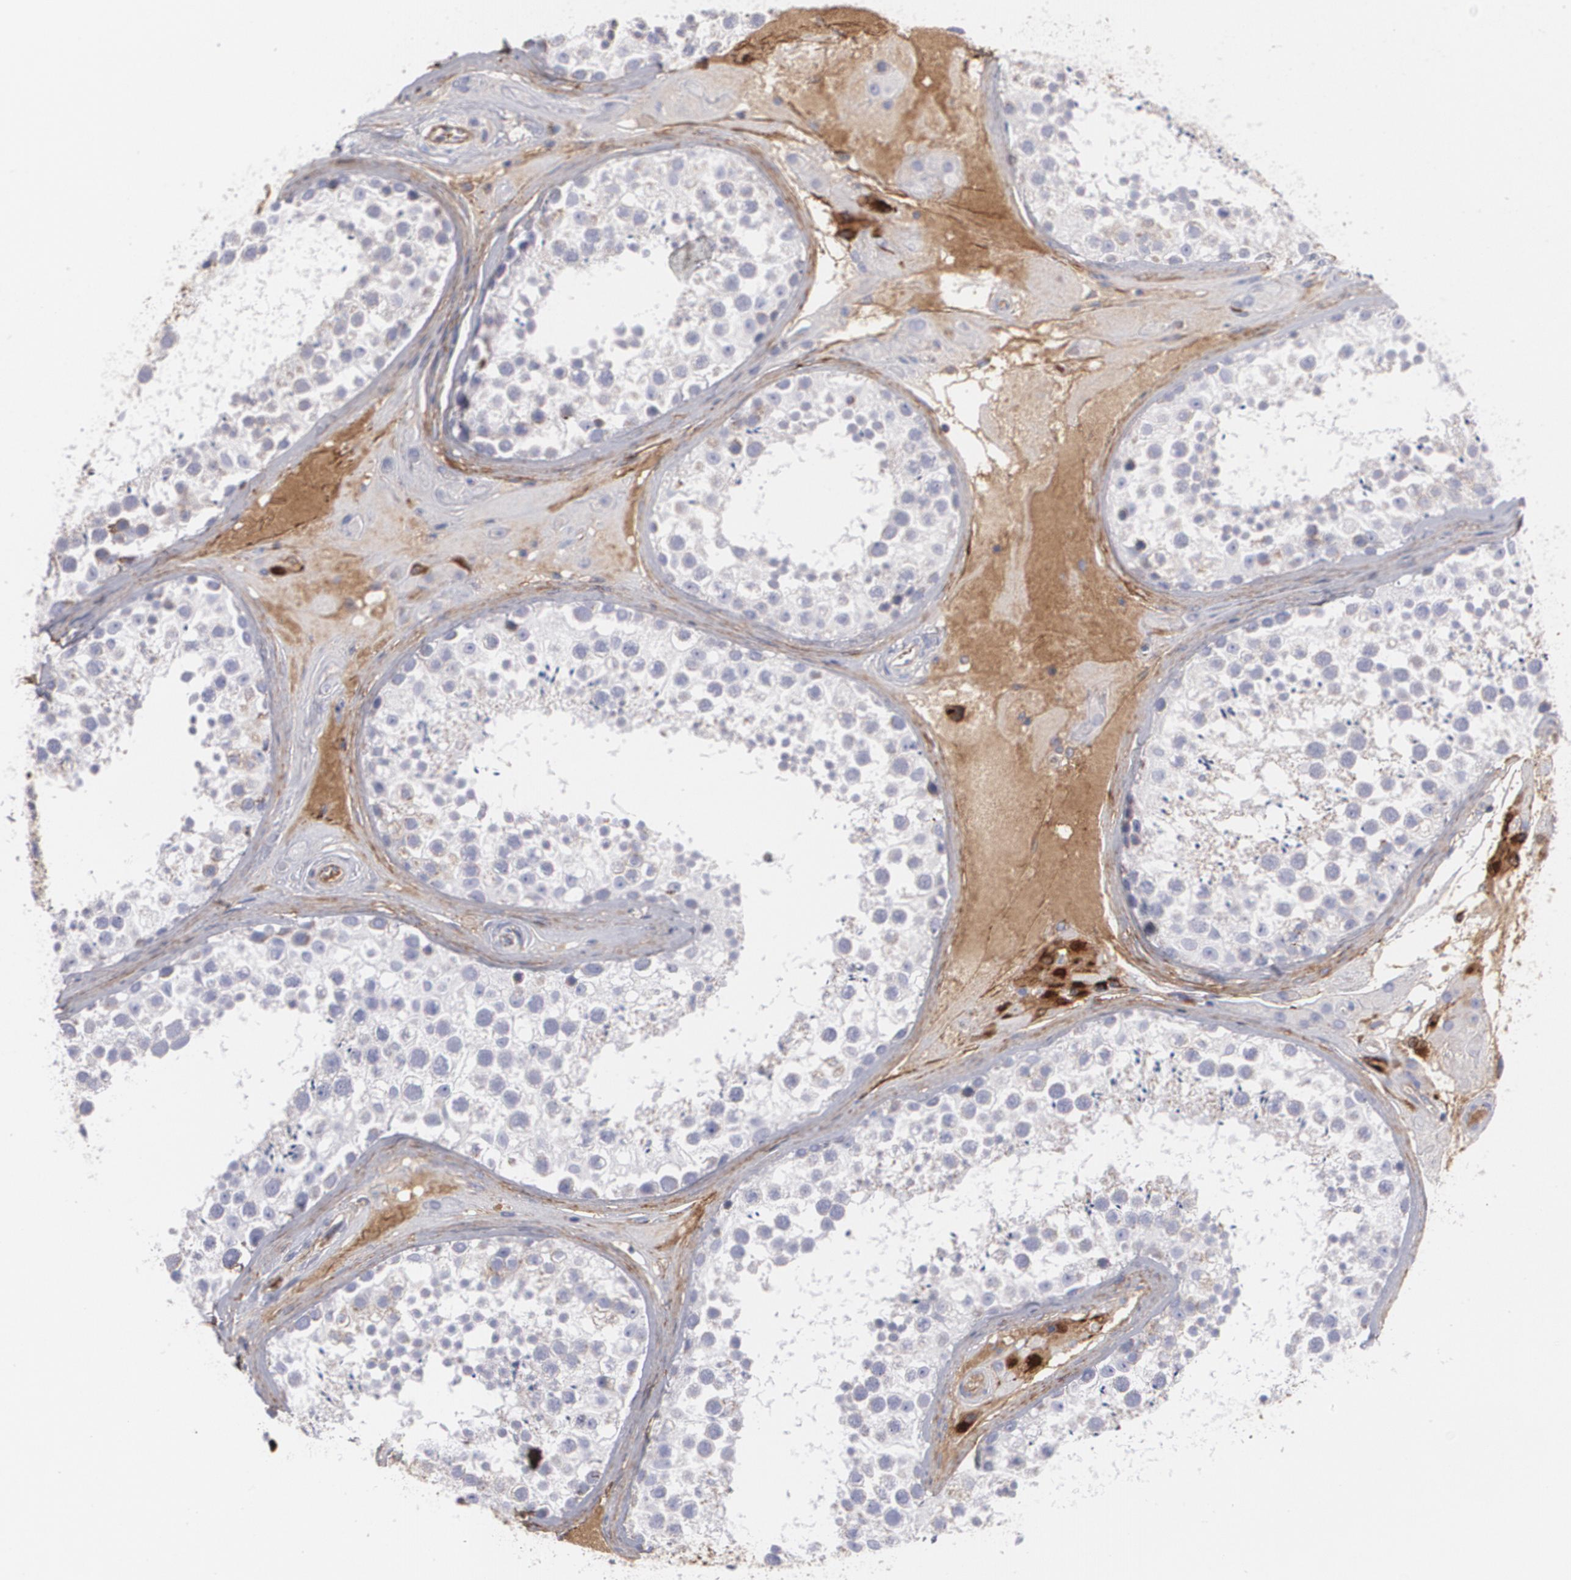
{"staining": {"intensity": "negative", "quantity": "none", "location": "none"}, "tissue": "testis", "cell_type": "Cells in seminiferous ducts", "image_type": "normal", "snomed": [{"axis": "morphology", "description": "Normal tissue, NOS"}, {"axis": "topography", "description": "Testis"}], "caption": "High power microscopy image of an immunohistochemistry photomicrograph of benign testis, revealing no significant staining in cells in seminiferous ducts. The staining is performed using DAB brown chromogen with nuclei counter-stained in using hematoxylin.", "gene": "FBLN1", "patient": {"sex": "male", "age": 46}}